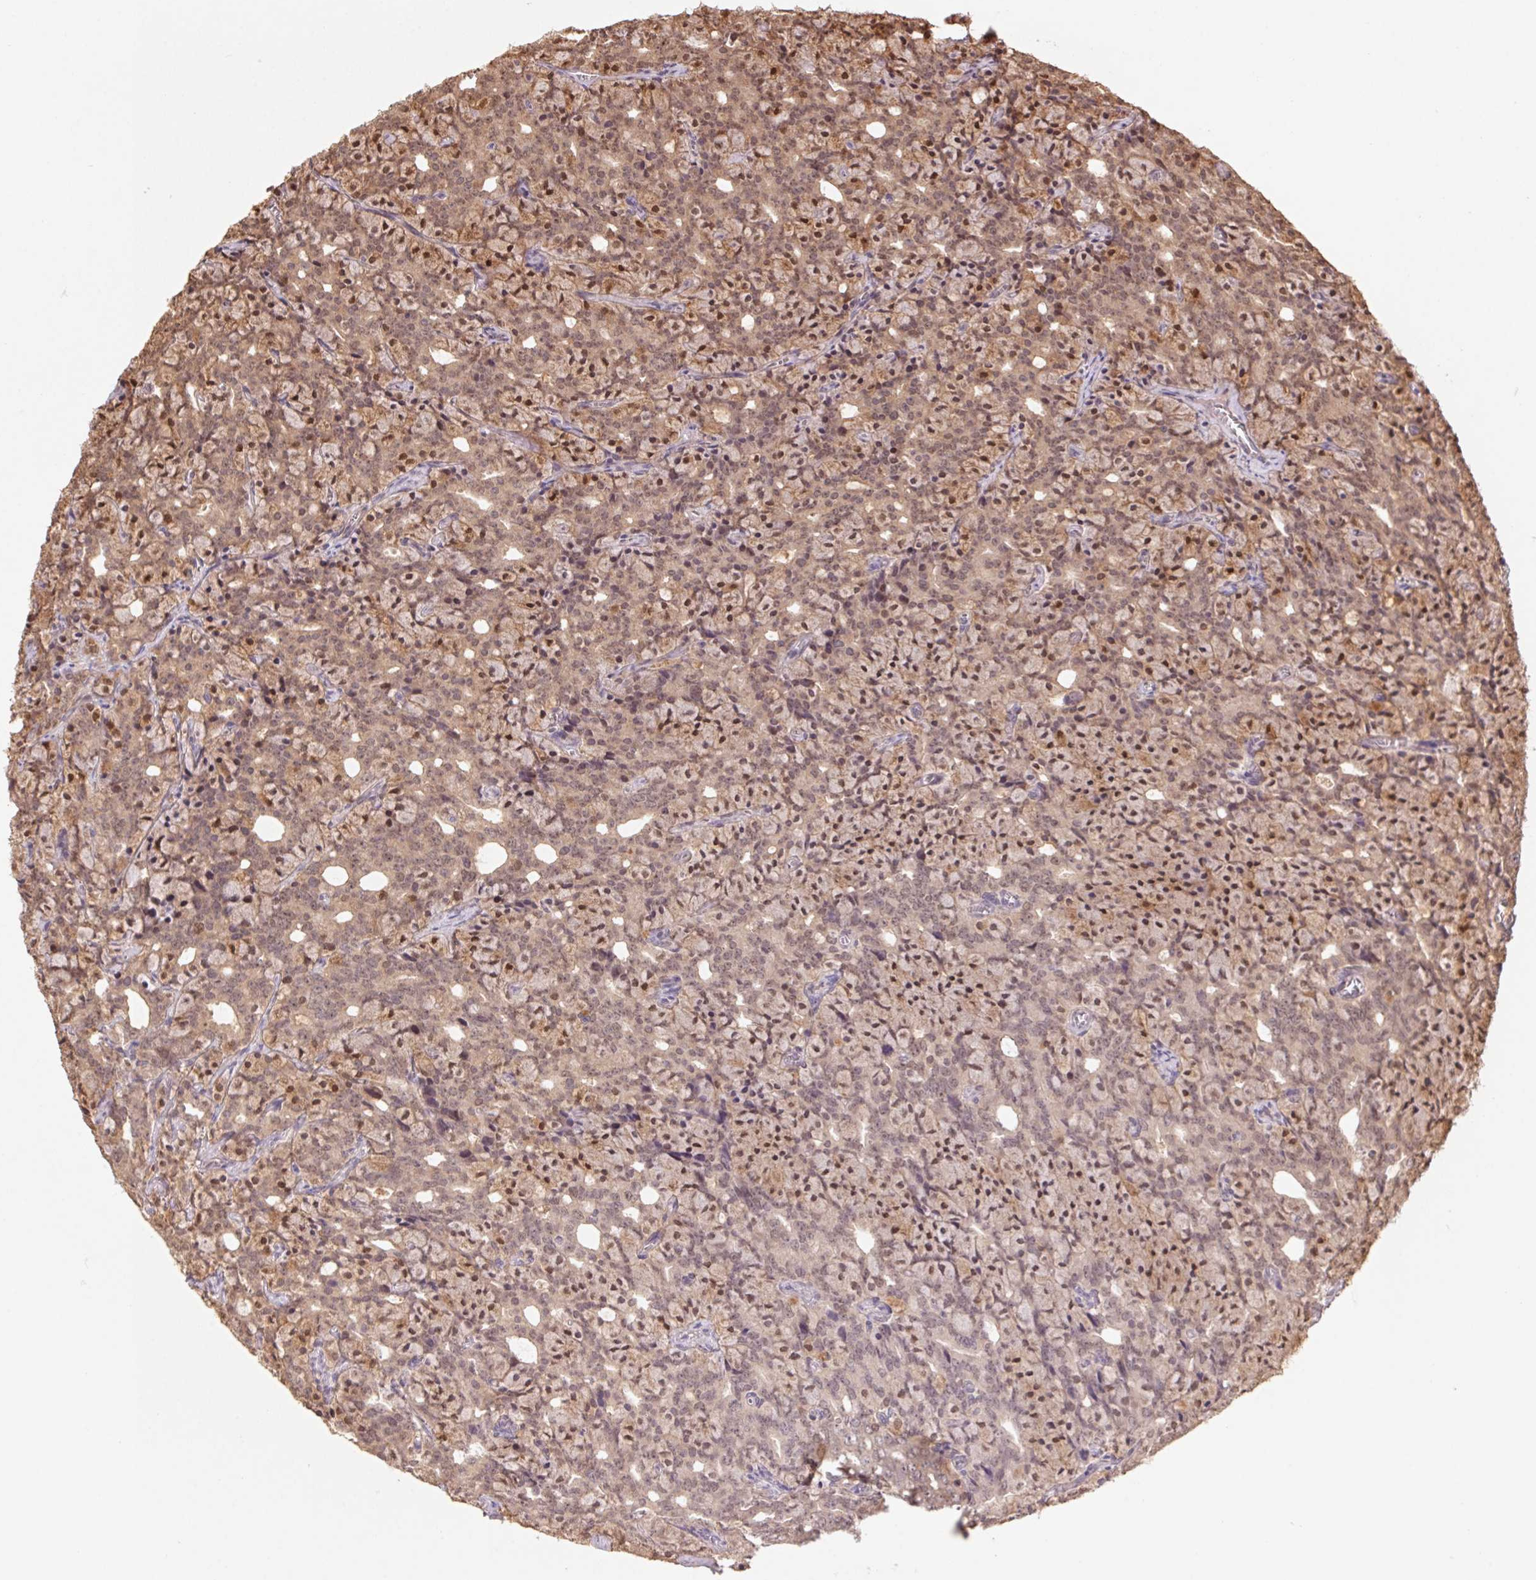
{"staining": {"intensity": "weak", "quantity": ">75%", "location": "cytoplasmic/membranous,nuclear"}, "tissue": "prostate cancer", "cell_type": "Tumor cells", "image_type": "cancer", "snomed": [{"axis": "morphology", "description": "Adenocarcinoma, High grade"}, {"axis": "topography", "description": "Prostate"}], "caption": "Immunohistochemical staining of prostate cancer (adenocarcinoma (high-grade)) reveals low levels of weak cytoplasmic/membranous and nuclear protein positivity in about >75% of tumor cells. (IHC, brightfield microscopy, high magnification).", "gene": "CUTA", "patient": {"sex": "male", "age": 84}}